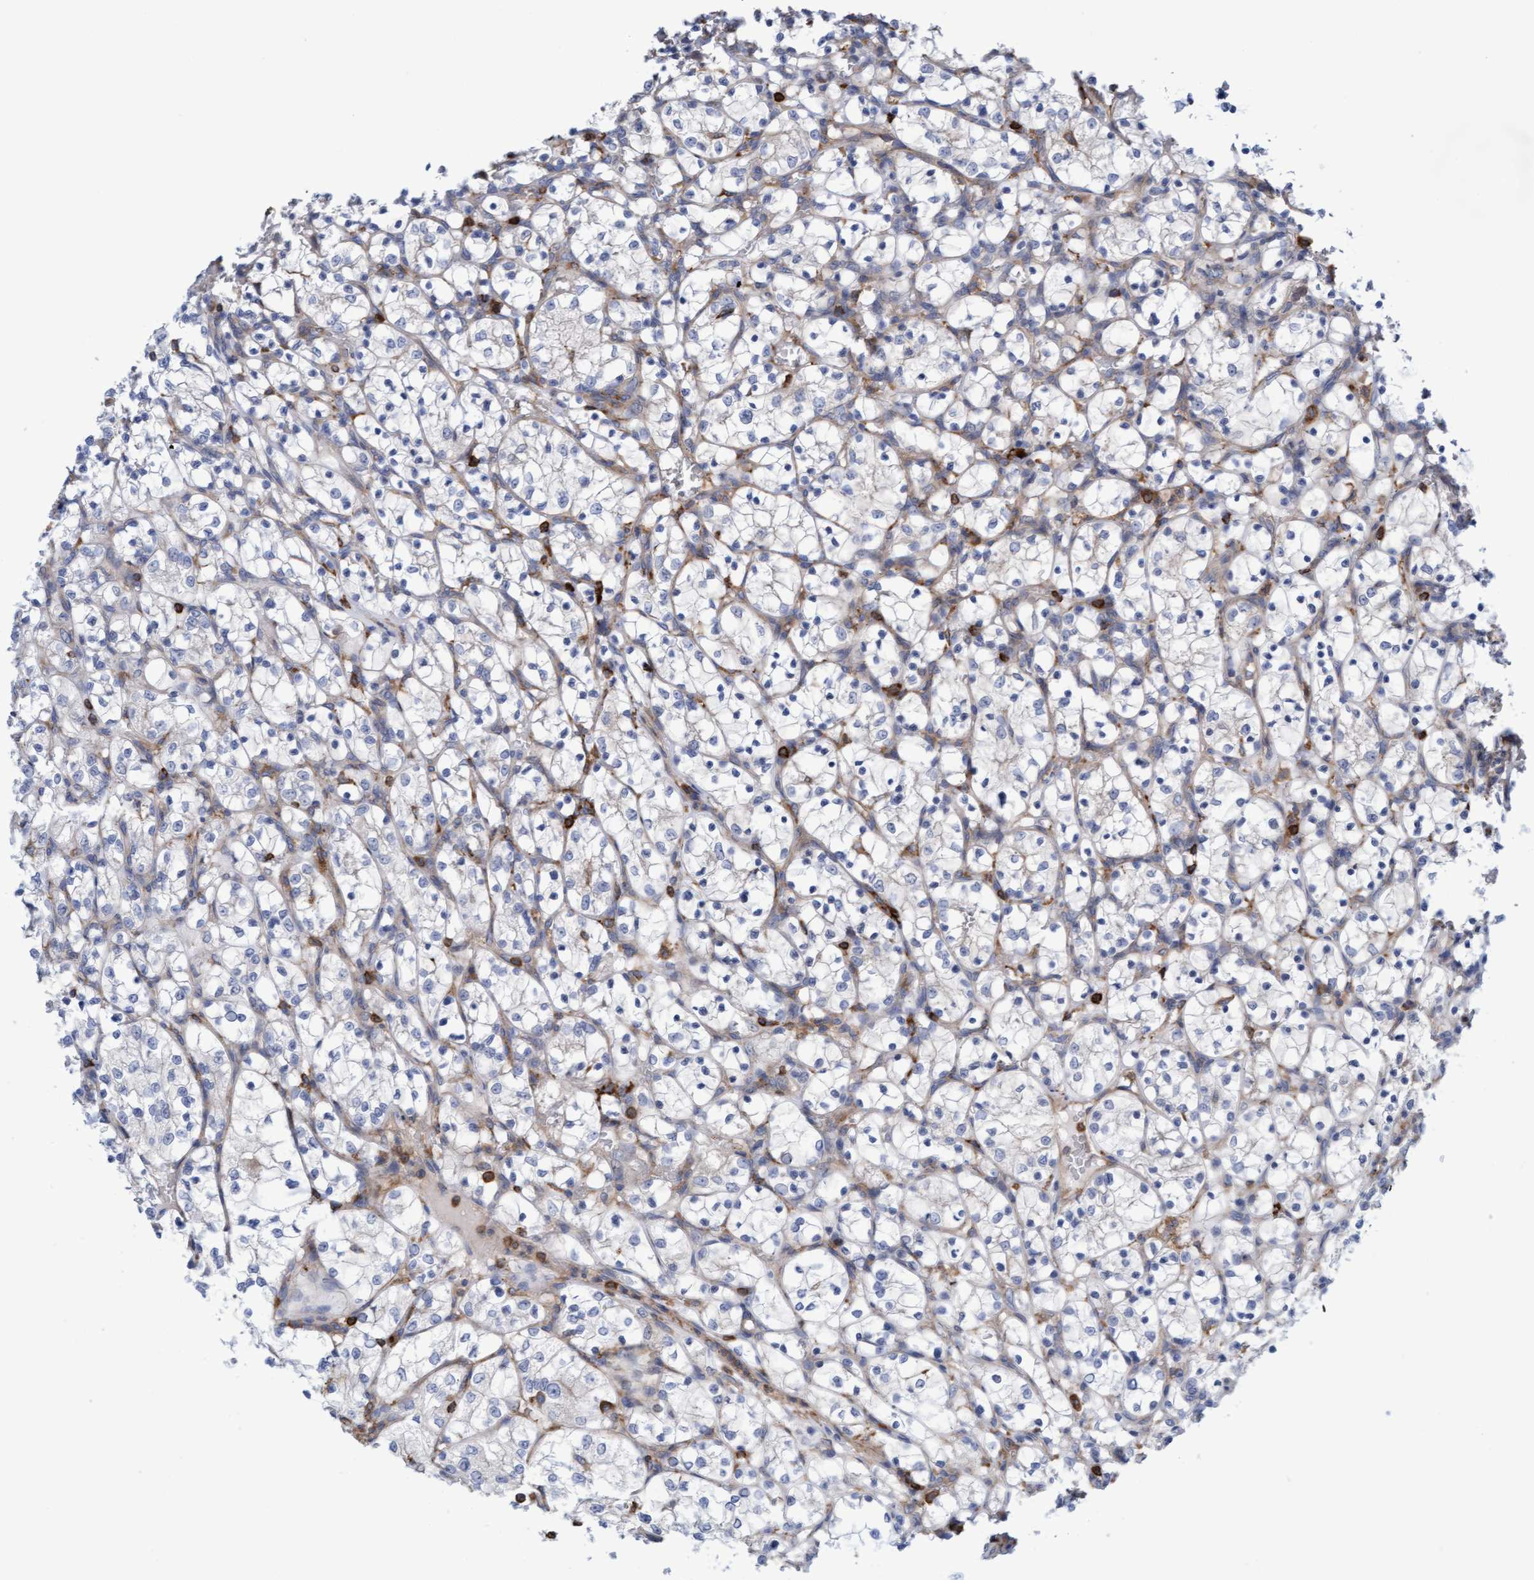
{"staining": {"intensity": "negative", "quantity": "none", "location": "none"}, "tissue": "renal cancer", "cell_type": "Tumor cells", "image_type": "cancer", "snomed": [{"axis": "morphology", "description": "Adenocarcinoma, NOS"}, {"axis": "topography", "description": "Kidney"}], "caption": "This is an immunohistochemistry (IHC) micrograph of human renal cancer. There is no positivity in tumor cells.", "gene": "FNBP1", "patient": {"sex": "female", "age": 69}}